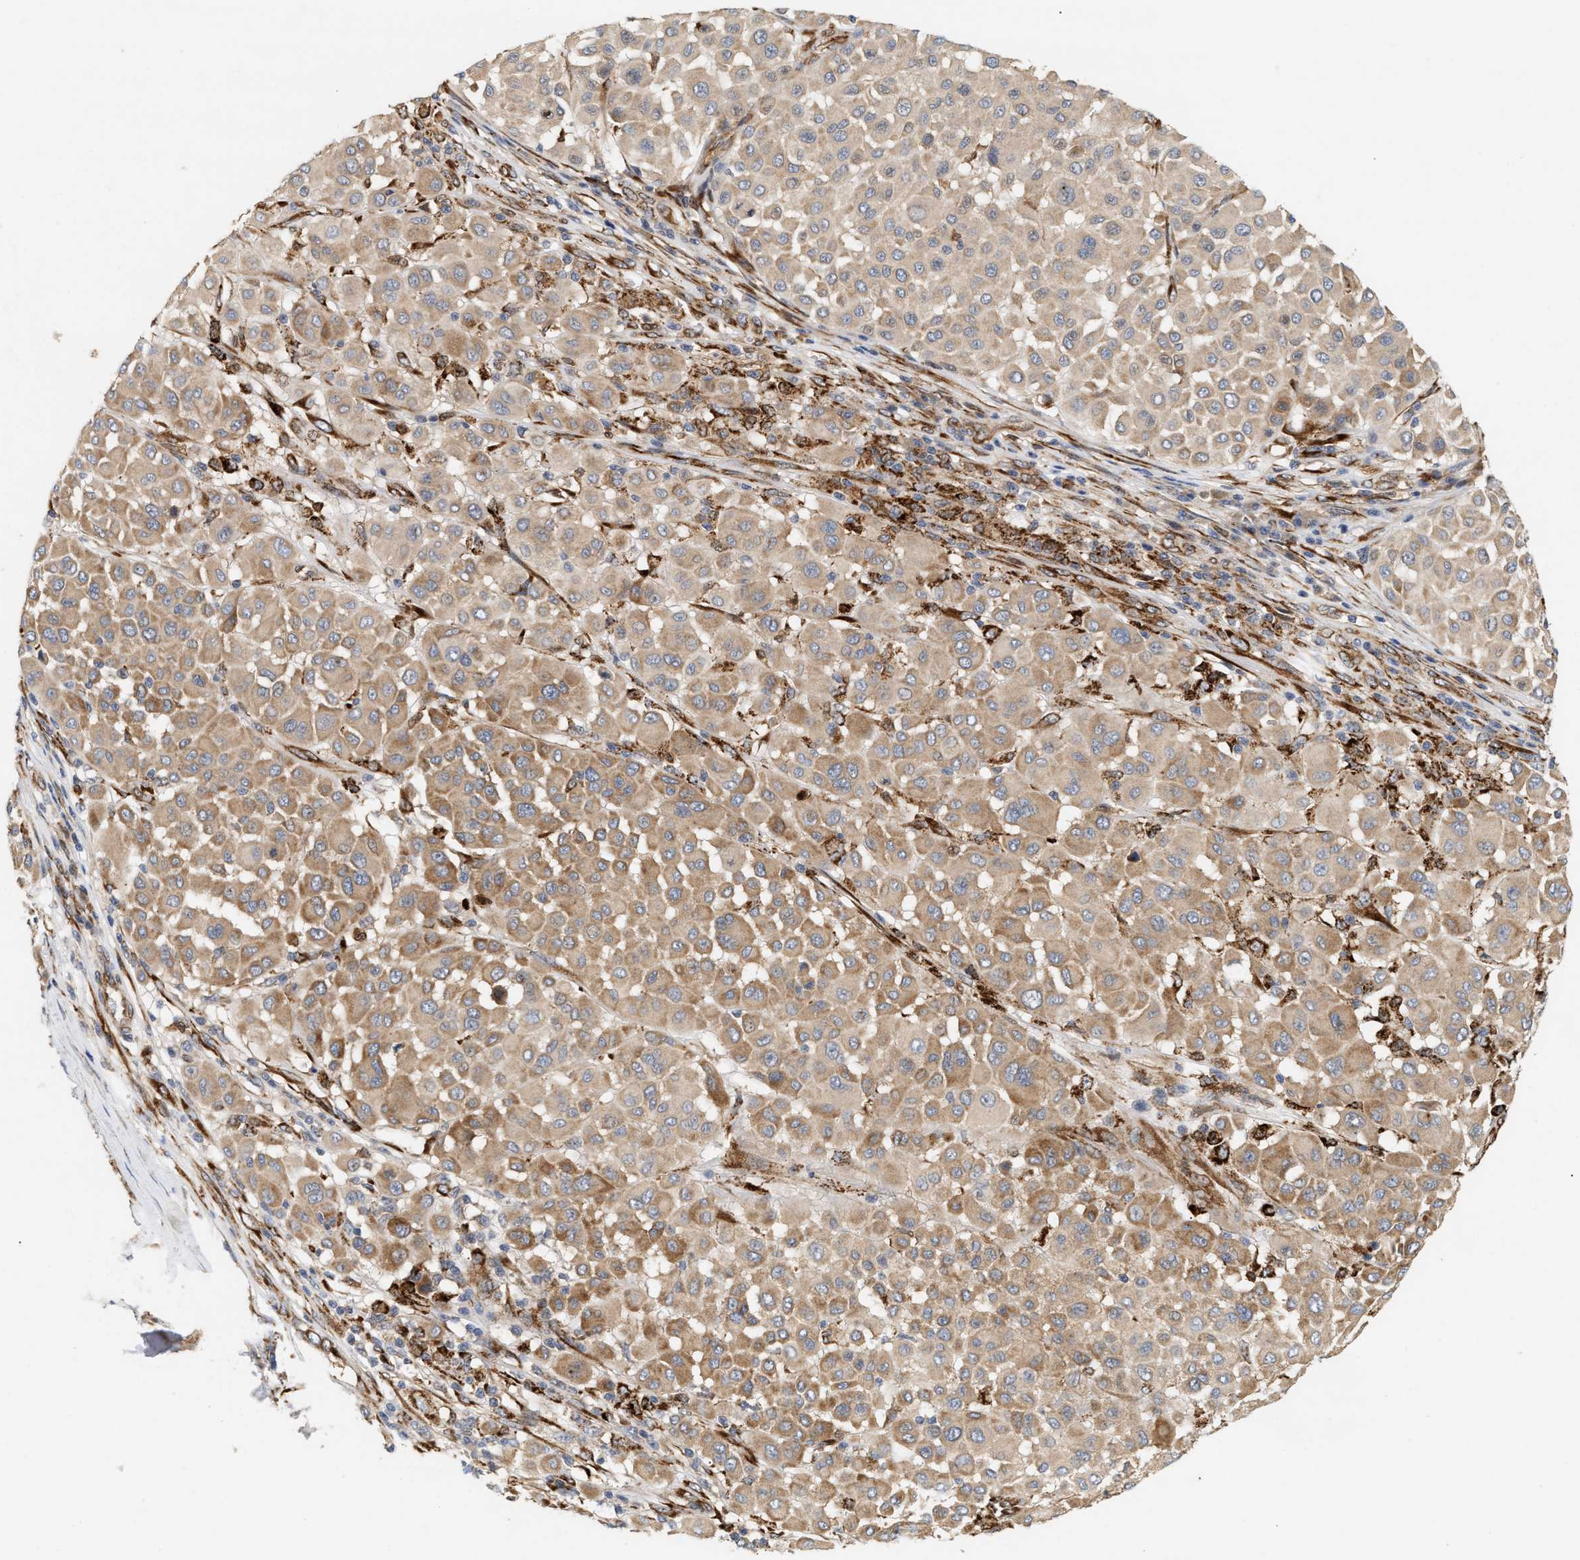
{"staining": {"intensity": "moderate", "quantity": ">75%", "location": "cytoplasmic/membranous"}, "tissue": "melanoma", "cell_type": "Tumor cells", "image_type": "cancer", "snomed": [{"axis": "morphology", "description": "Malignant melanoma, Metastatic site"}, {"axis": "topography", "description": "Soft tissue"}], "caption": "Moderate cytoplasmic/membranous protein positivity is appreciated in about >75% of tumor cells in malignant melanoma (metastatic site).", "gene": "PLCD1", "patient": {"sex": "male", "age": 41}}